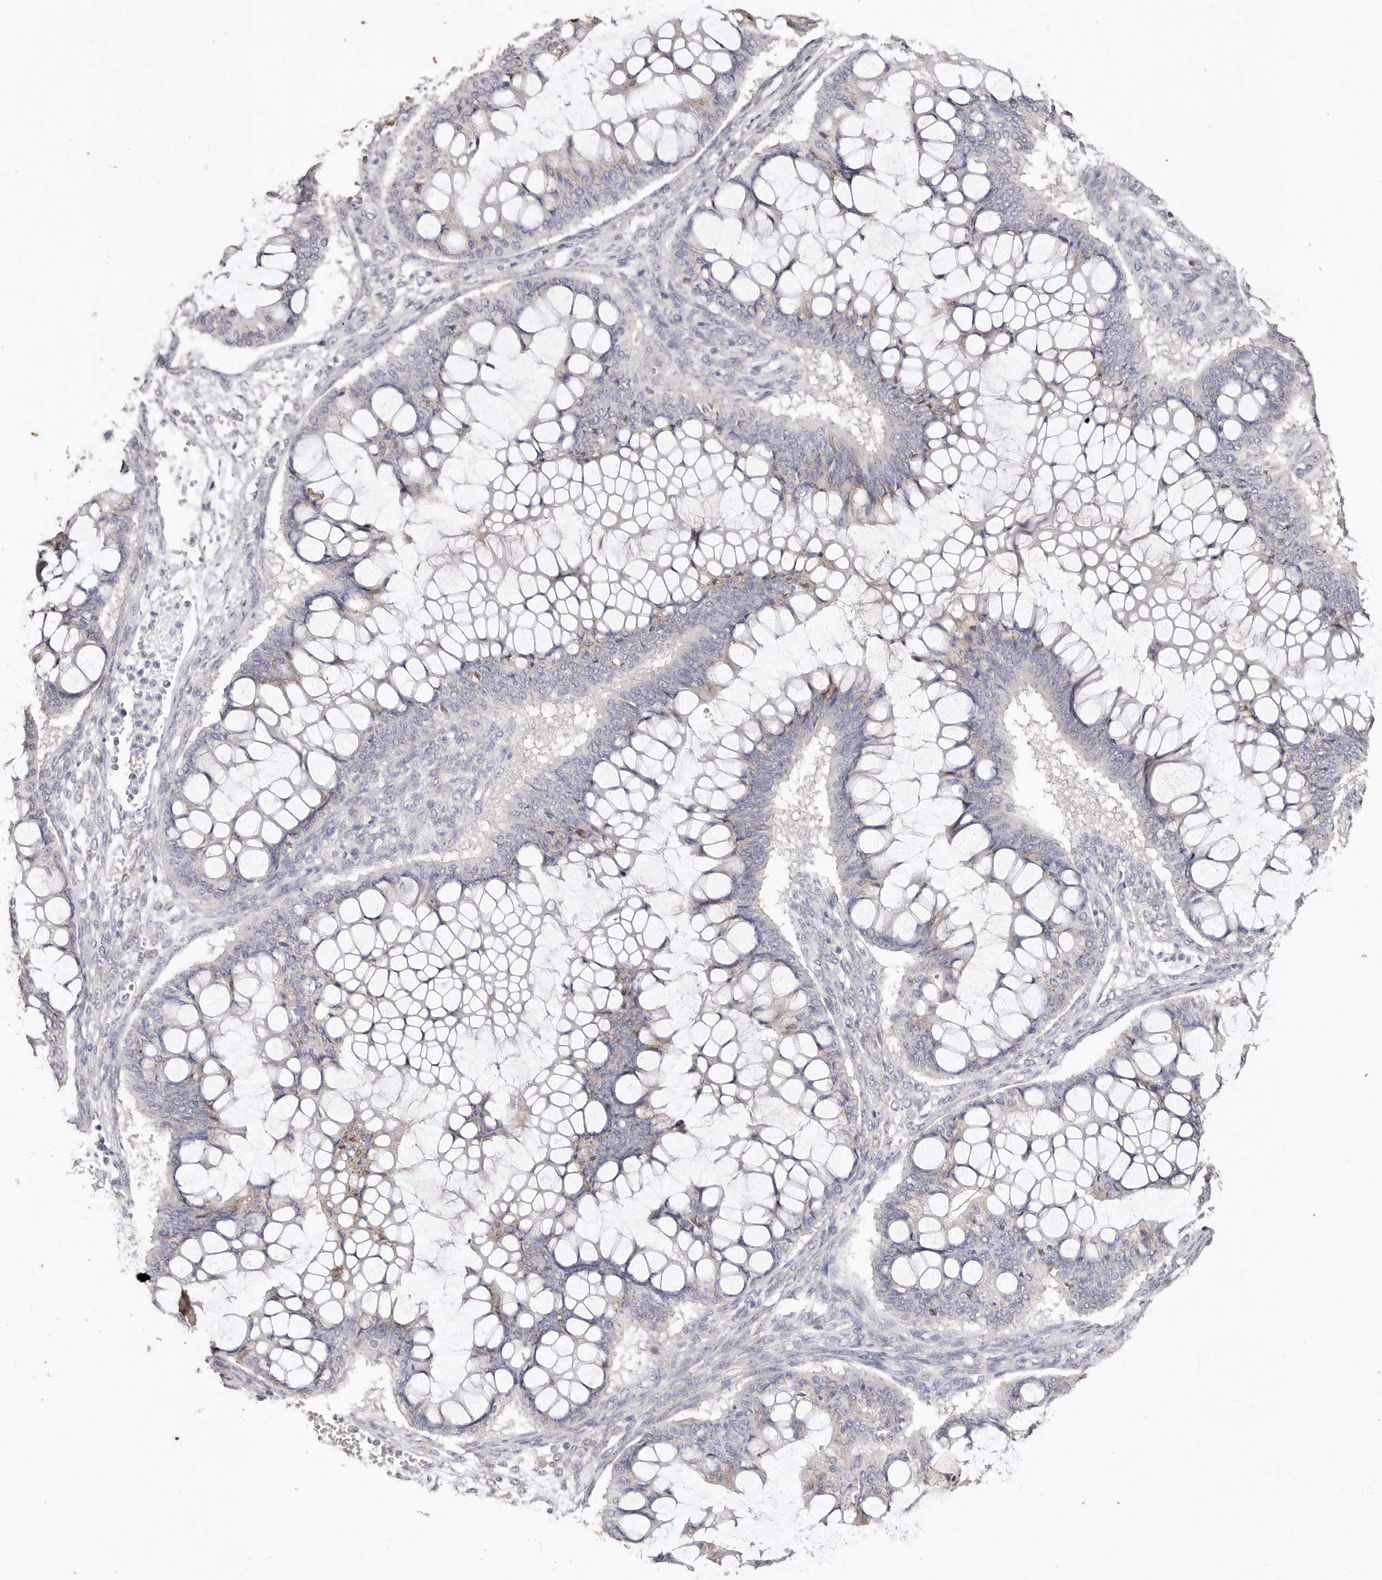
{"staining": {"intensity": "moderate", "quantity": "<25%", "location": "cytoplasmic/membranous"}, "tissue": "ovarian cancer", "cell_type": "Tumor cells", "image_type": "cancer", "snomed": [{"axis": "morphology", "description": "Cystadenocarcinoma, mucinous, NOS"}, {"axis": "topography", "description": "Ovary"}], "caption": "Immunohistochemistry (IHC) image of neoplastic tissue: mucinous cystadenocarcinoma (ovarian) stained using IHC displays low levels of moderate protein expression localized specifically in the cytoplasmic/membranous of tumor cells, appearing as a cytoplasmic/membranous brown color.", "gene": "LGALS7B", "patient": {"sex": "female", "age": 73}}